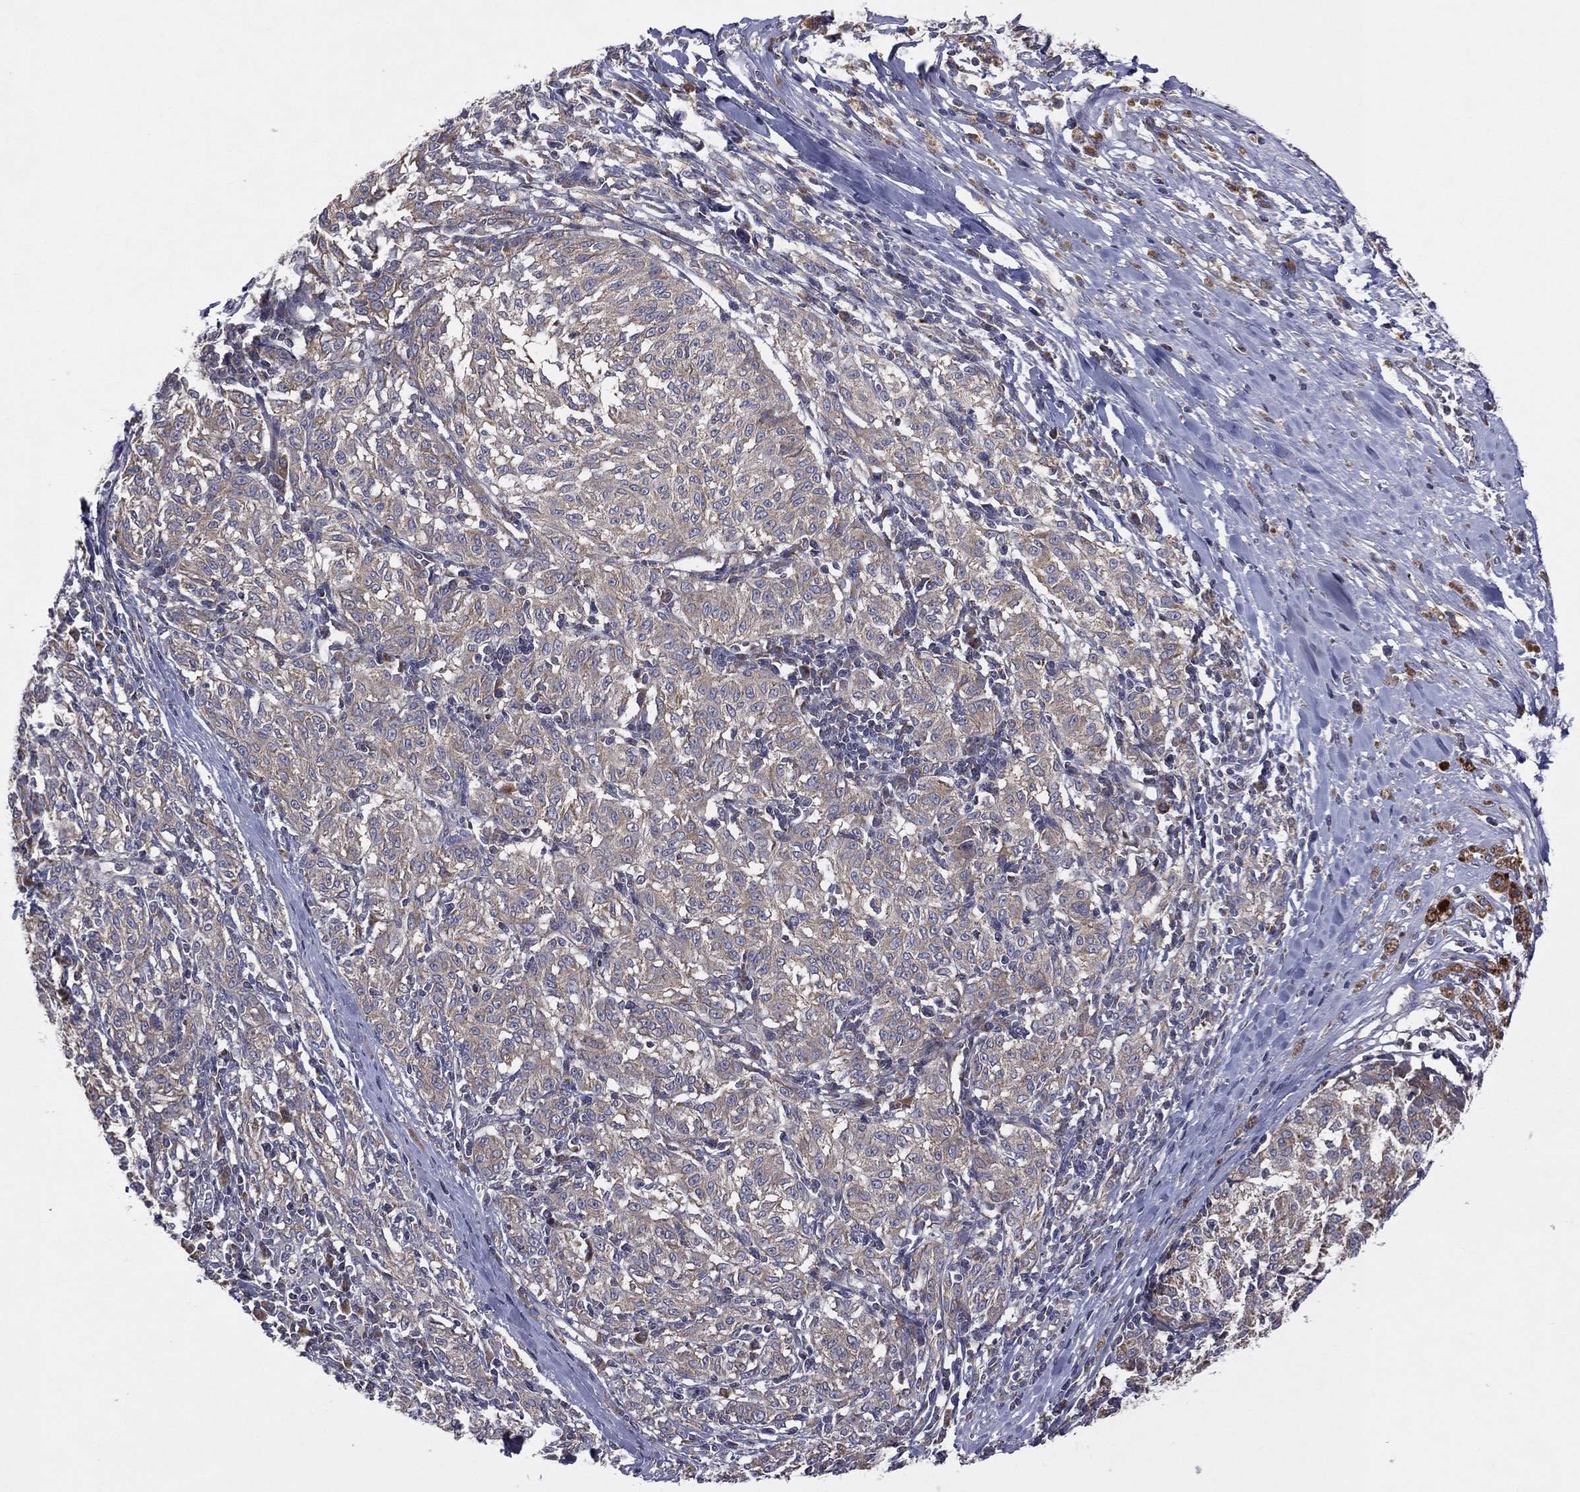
{"staining": {"intensity": "negative", "quantity": "none", "location": "none"}, "tissue": "melanoma", "cell_type": "Tumor cells", "image_type": "cancer", "snomed": [{"axis": "morphology", "description": "Malignant melanoma, NOS"}, {"axis": "topography", "description": "Skin"}], "caption": "A micrograph of human malignant melanoma is negative for staining in tumor cells.", "gene": "STARD3", "patient": {"sex": "female", "age": 72}}